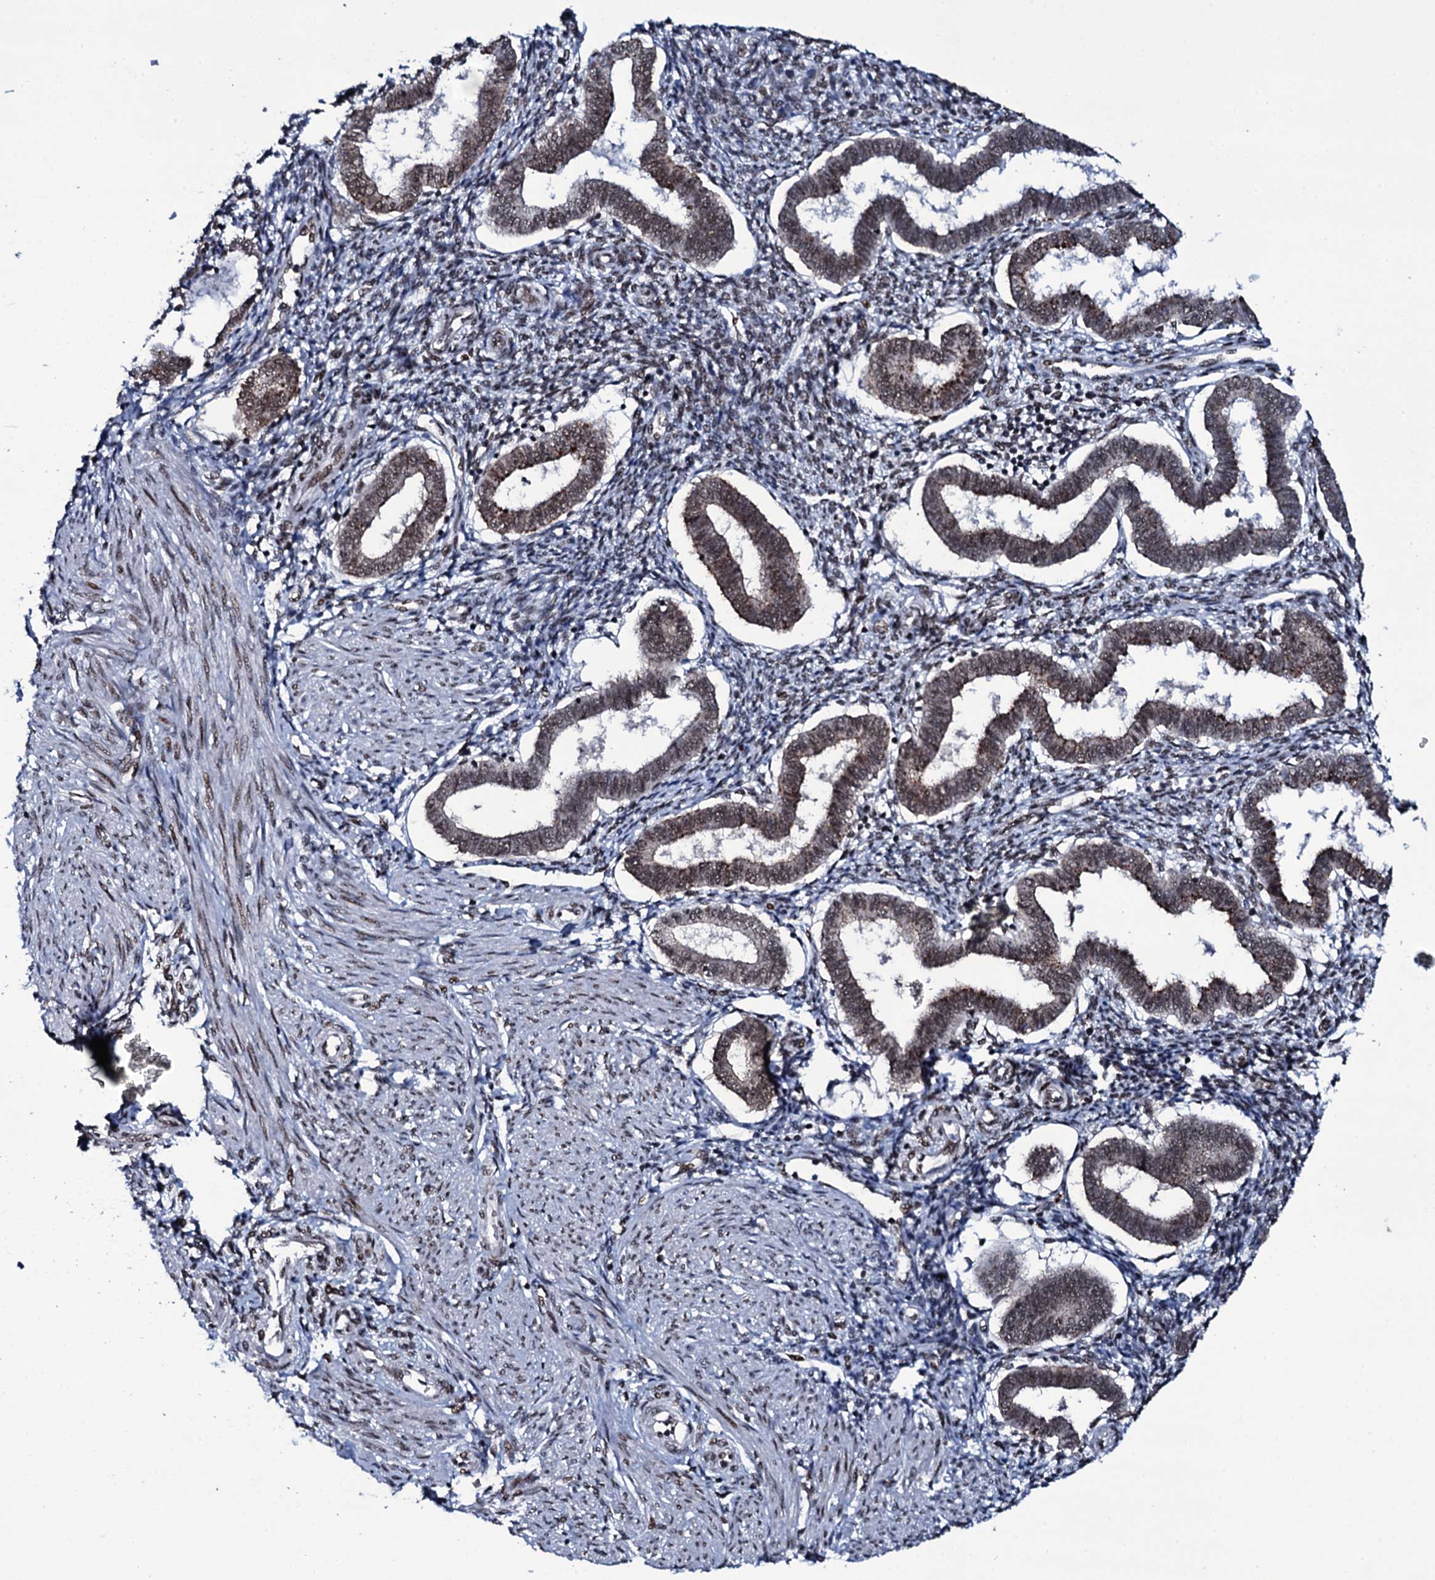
{"staining": {"intensity": "moderate", "quantity": "<25%", "location": "nuclear"}, "tissue": "endometrium", "cell_type": "Cells in endometrial stroma", "image_type": "normal", "snomed": [{"axis": "morphology", "description": "Normal tissue, NOS"}, {"axis": "topography", "description": "Endometrium"}], "caption": "Immunohistochemistry (DAB (3,3'-diaminobenzidine)) staining of normal human endometrium displays moderate nuclear protein expression in approximately <25% of cells in endometrial stroma.", "gene": "ZMIZ2", "patient": {"sex": "female", "age": 24}}